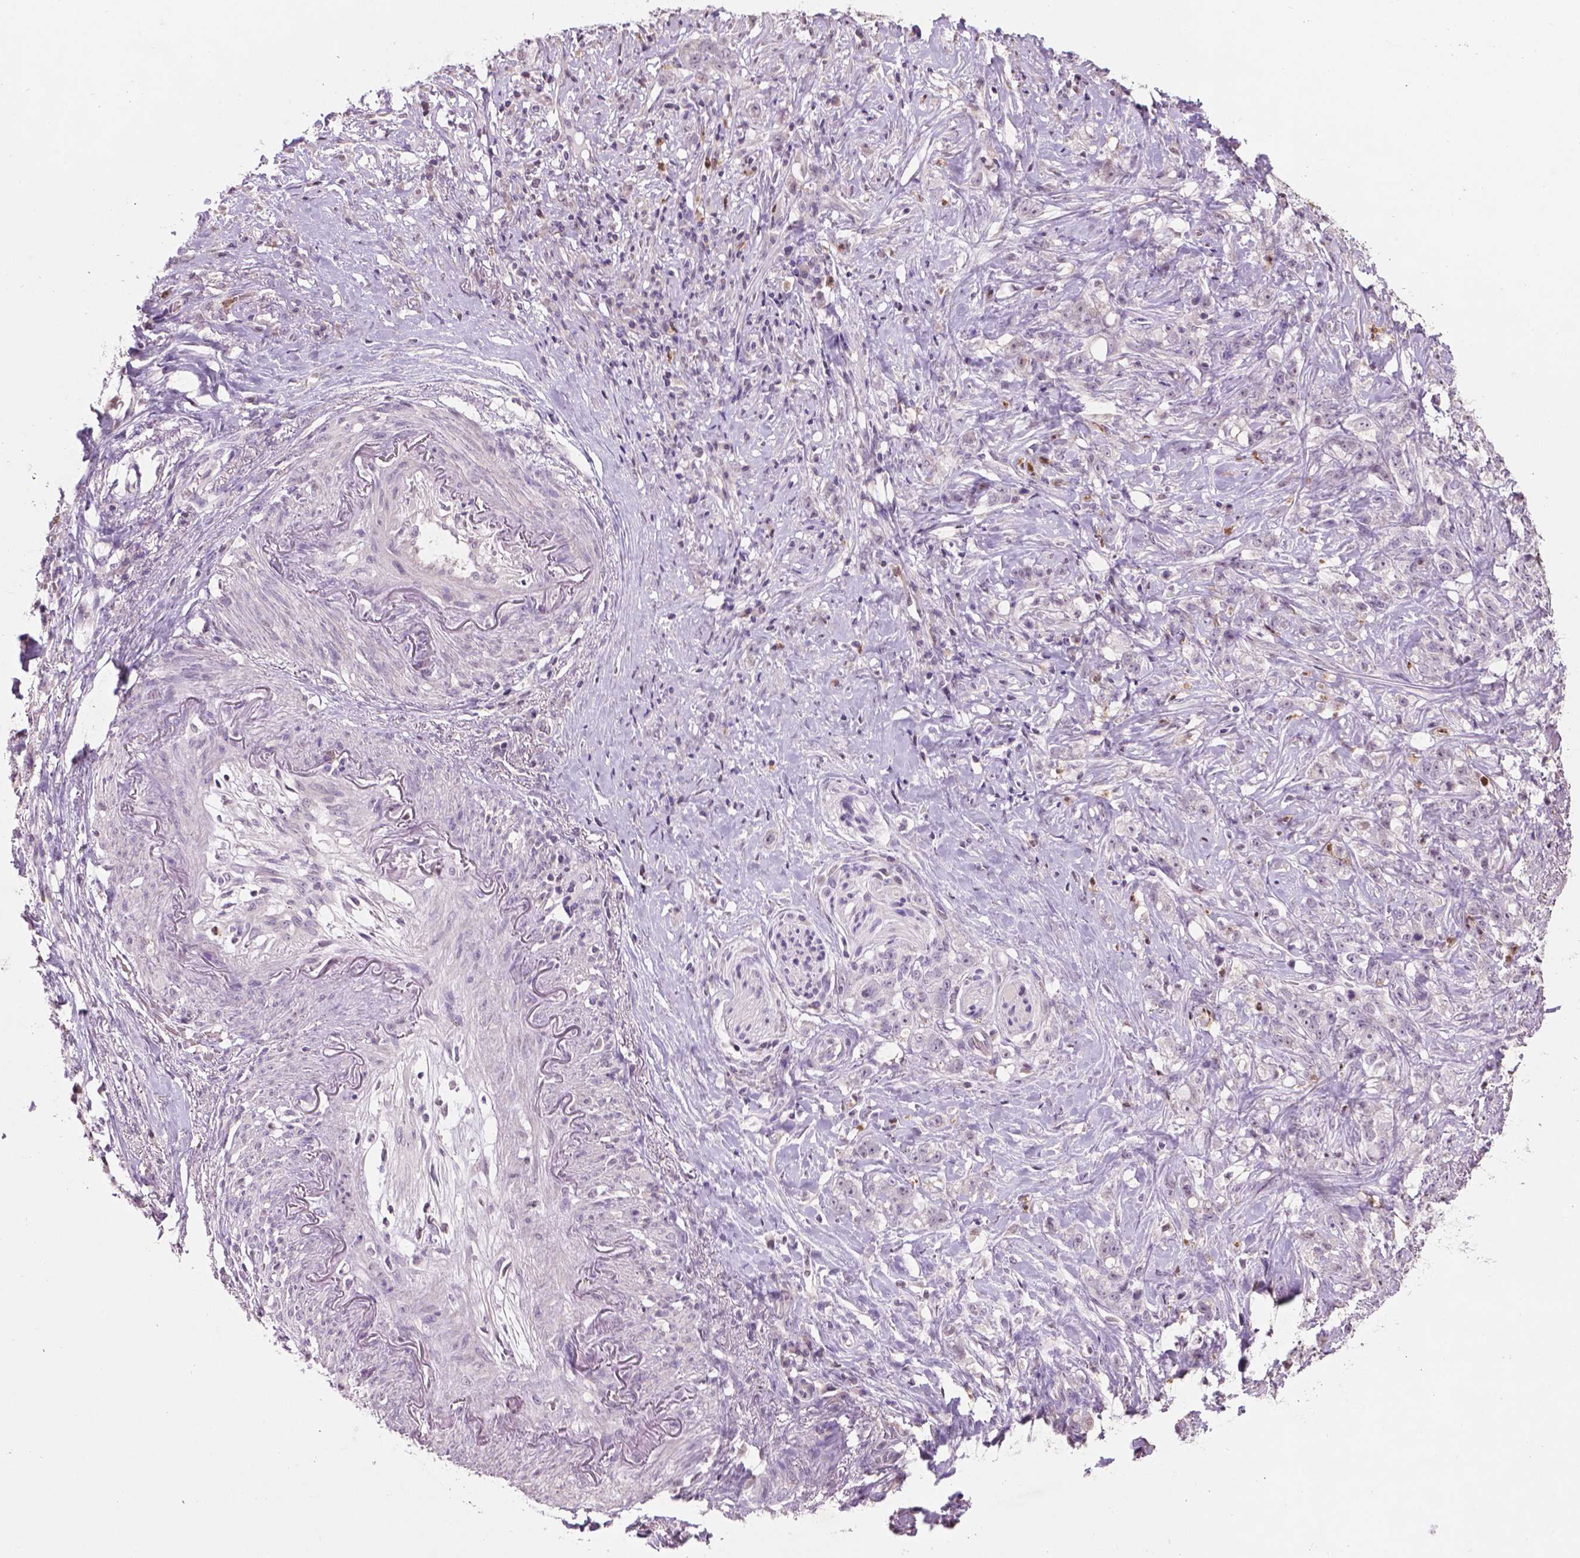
{"staining": {"intensity": "negative", "quantity": "none", "location": "none"}, "tissue": "stomach cancer", "cell_type": "Tumor cells", "image_type": "cancer", "snomed": [{"axis": "morphology", "description": "Adenocarcinoma, NOS"}, {"axis": "topography", "description": "Stomach, lower"}], "caption": "Tumor cells show no significant protein positivity in adenocarcinoma (stomach).", "gene": "NTNG2", "patient": {"sex": "male", "age": 88}}